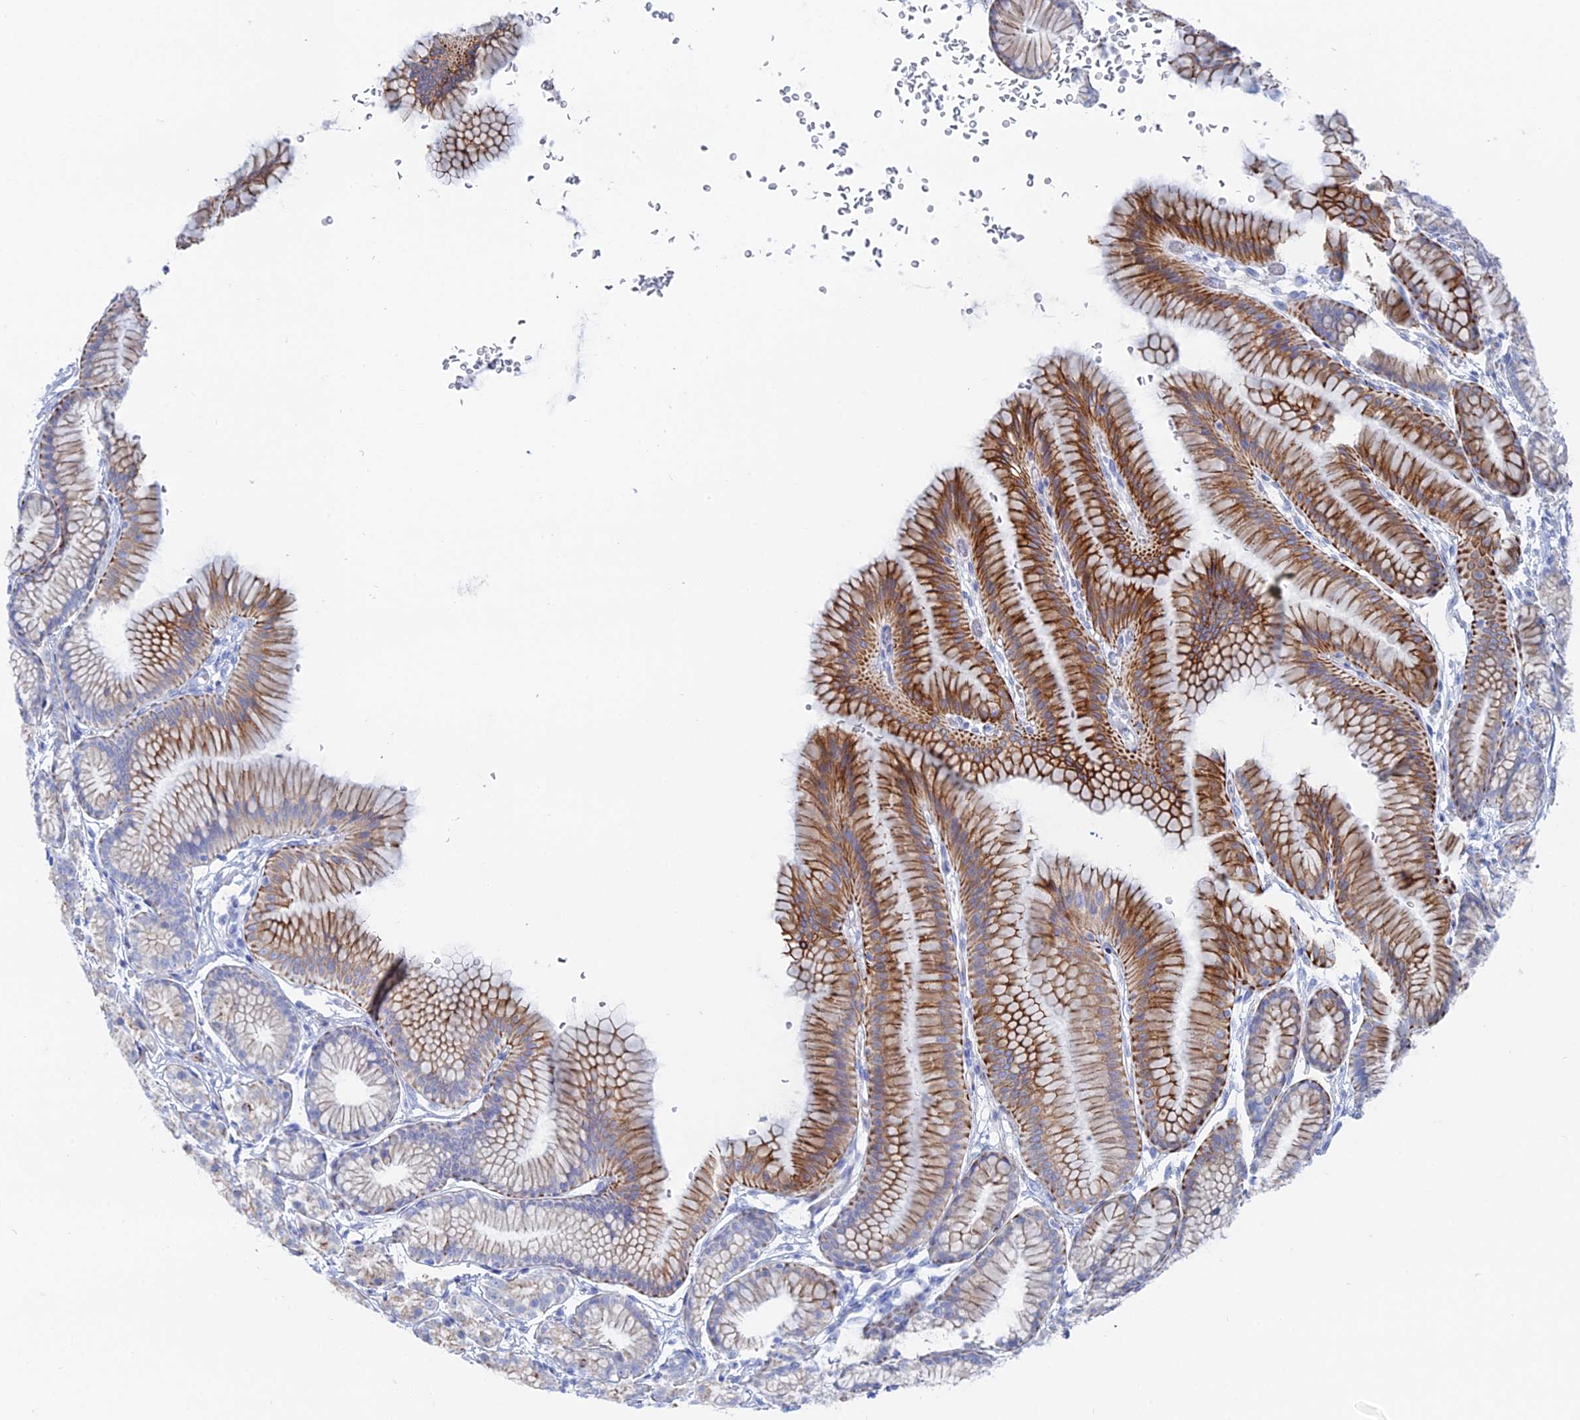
{"staining": {"intensity": "strong", "quantity": "25%-75%", "location": "cytoplasmic/membranous"}, "tissue": "stomach", "cell_type": "Glandular cells", "image_type": "normal", "snomed": [{"axis": "morphology", "description": "Normal tissue, NOS"}, {"axis": "morphology", "description": "Adenocarcinoma, NOS"}, {"axis": "morphology", "description": "Adenocarcinoma, High grade"}, {"axis": "topography", "description": "Stomach, upper"}, {"axis": "topography", "description": "Stomach"}], "caption": "Stomach was stained to show a protein in brown. There is high levels of strong cytoplasmic/membranous positivity in about 25%-75% of glandular cells. (Stains: DAB in brown, nuclei in blue, Microscopy: brightfield microscopy at high magnification).", "gene": "DHX34", "patient": {"sex": "female", "age": 65}}